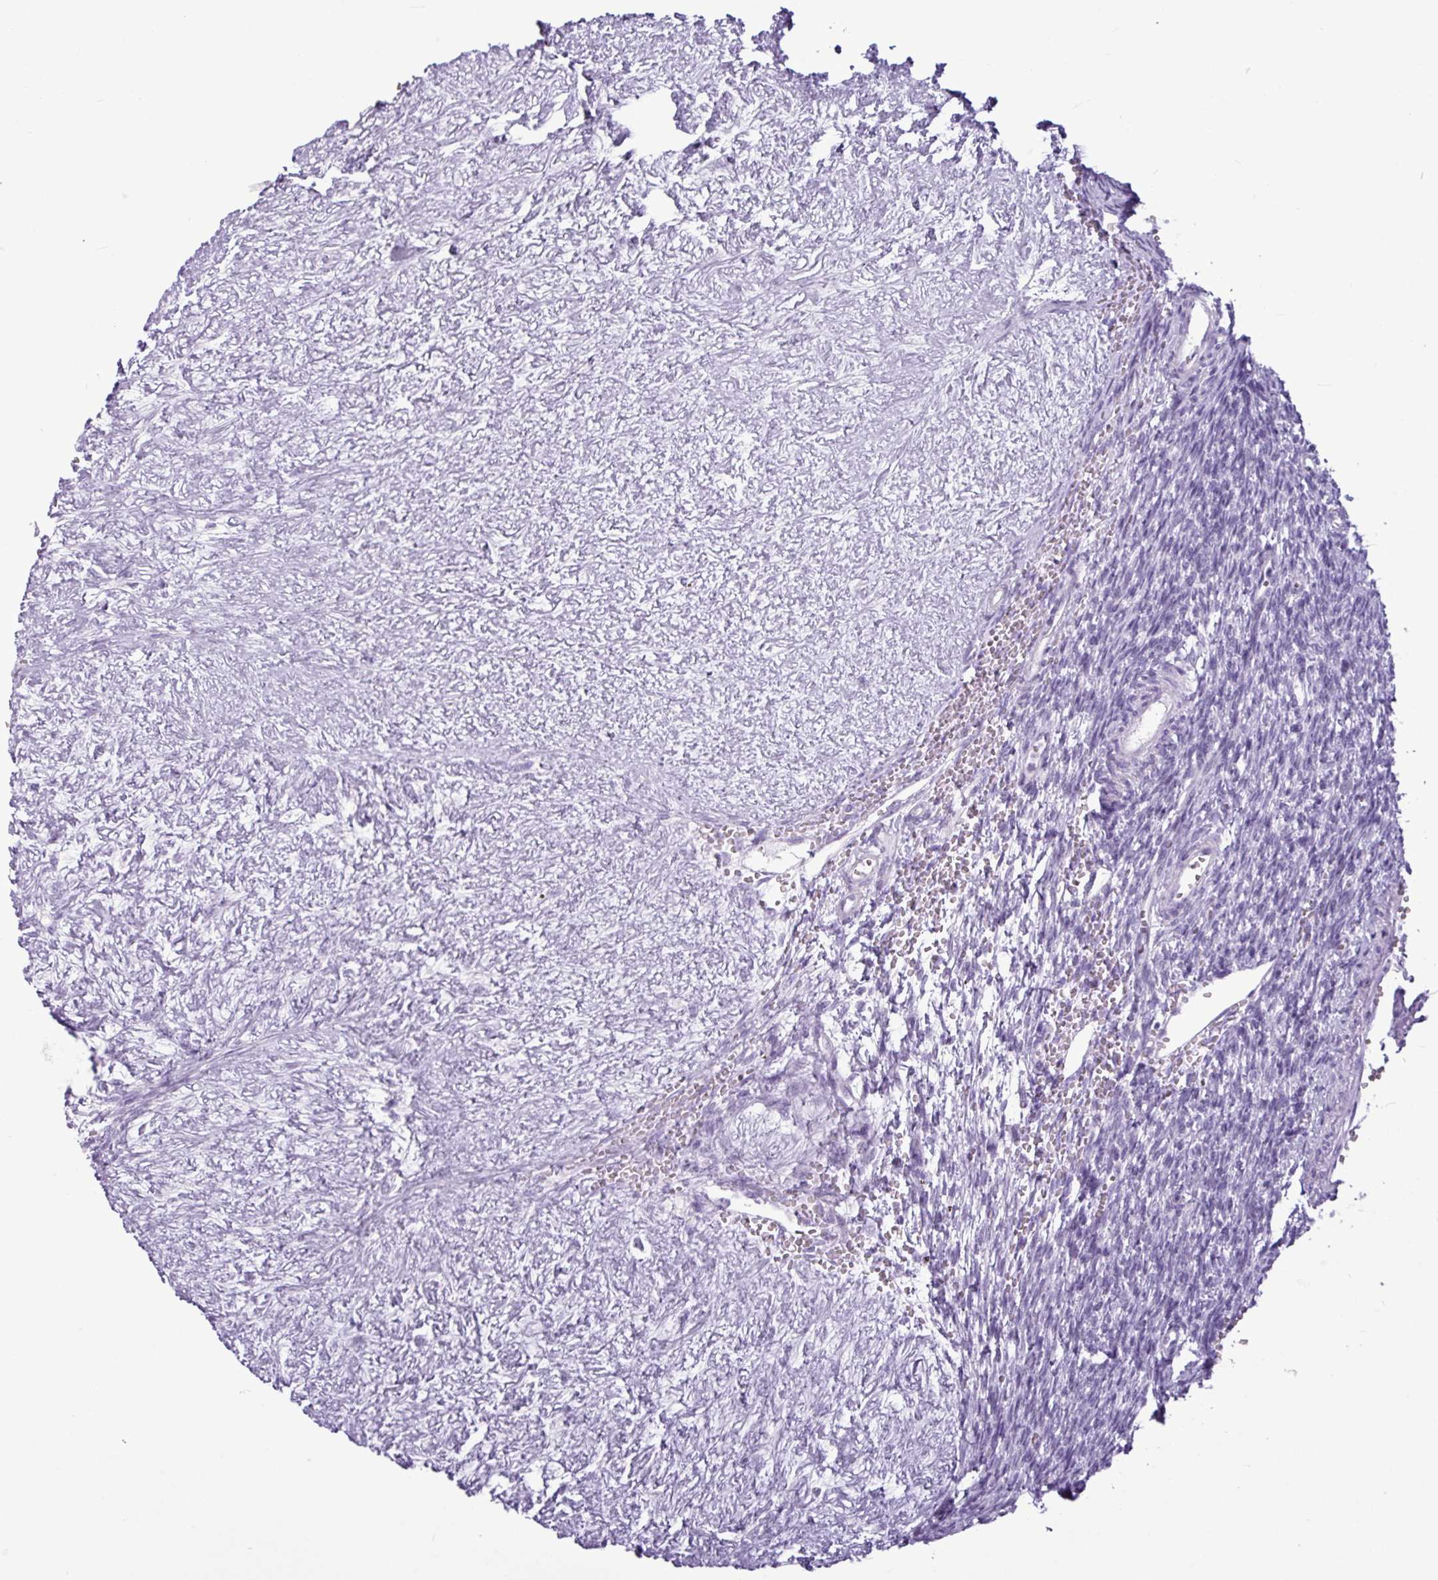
{"staining": {"intensity": "negative", "quantity": "none", "location": "none"}, "tissue": "ovary", "cell_type": "Ovarian stroma cells", "image_type": "normal", "snomed": [{"axis": "morphology", "description": "Normal tissue, NOS"}, {"axis": "topography", "description": "Ovary"}], "caption": "There is no significant staining in ovarian stroma cells of ovary. (DAB (3,3'-diaminobenzidine) immunohistochemistry (IHC) visualized using brightfield microscopy, high magnification).", "gene": "AMY2A", "patient": {"sex": "female", "age": 39}}